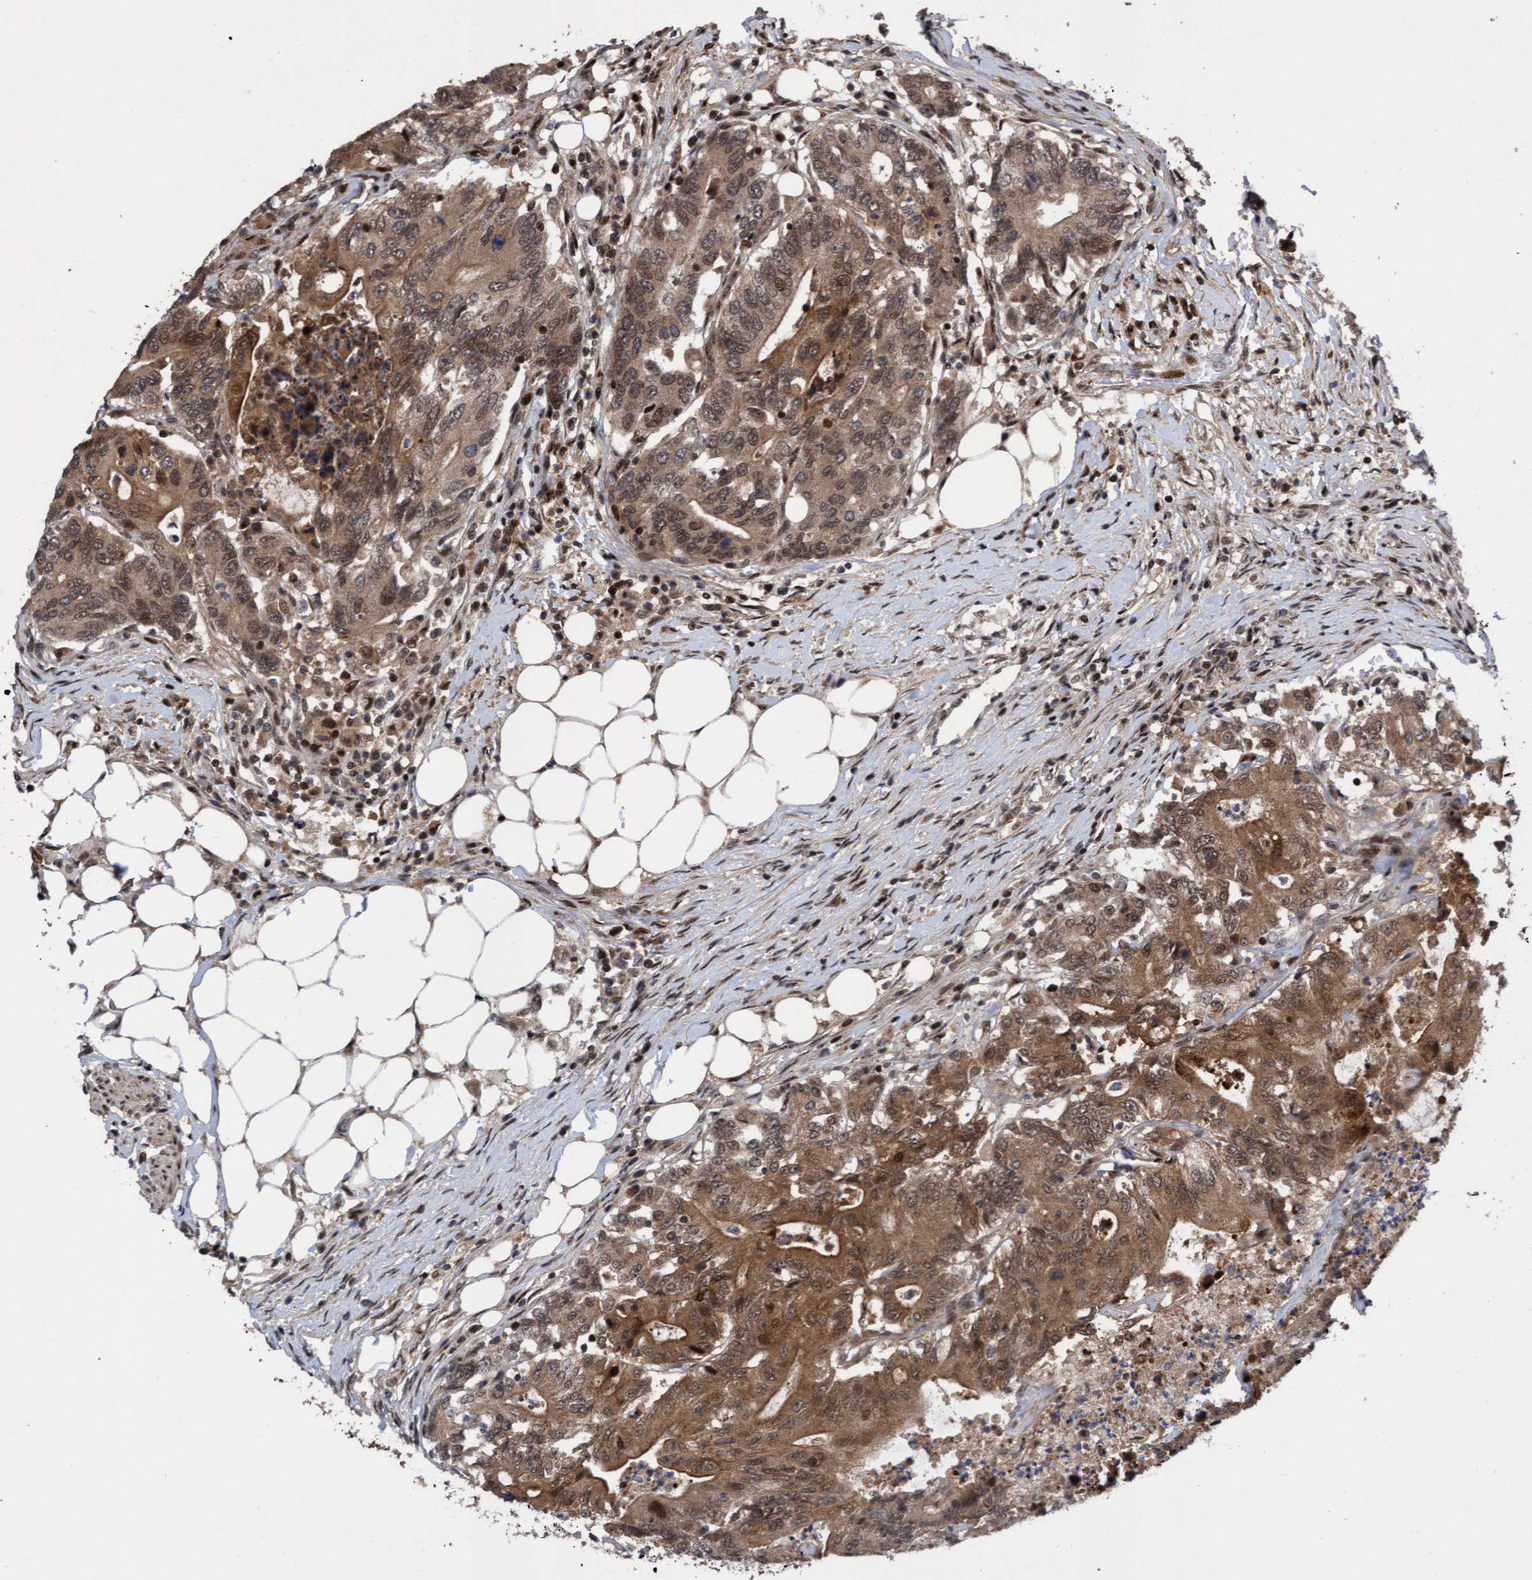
{"staining": {"intensity": "moderate", "quantity": ">75%", "location": "cytoplasmic/membranous,nuclear"}, "tissue": "colorectal cancer", "cell_type": "Tumor cells", "image_type": "cancer", "snomed": [{"axis": "morphology", "description": "Adenocarcinoma, NOS"}, {"axis": "topography", "description": "Colon"}], "caption": "There is medium levels of moderate cytoplasmic/membranous and nuclear expression in tumor cells of colorectal adenocarcinoma, as demonstrated by immunohistochemical staining (brown color).", "gene": "ITFG1", "patient": {"sex": "female", "age": 77}}